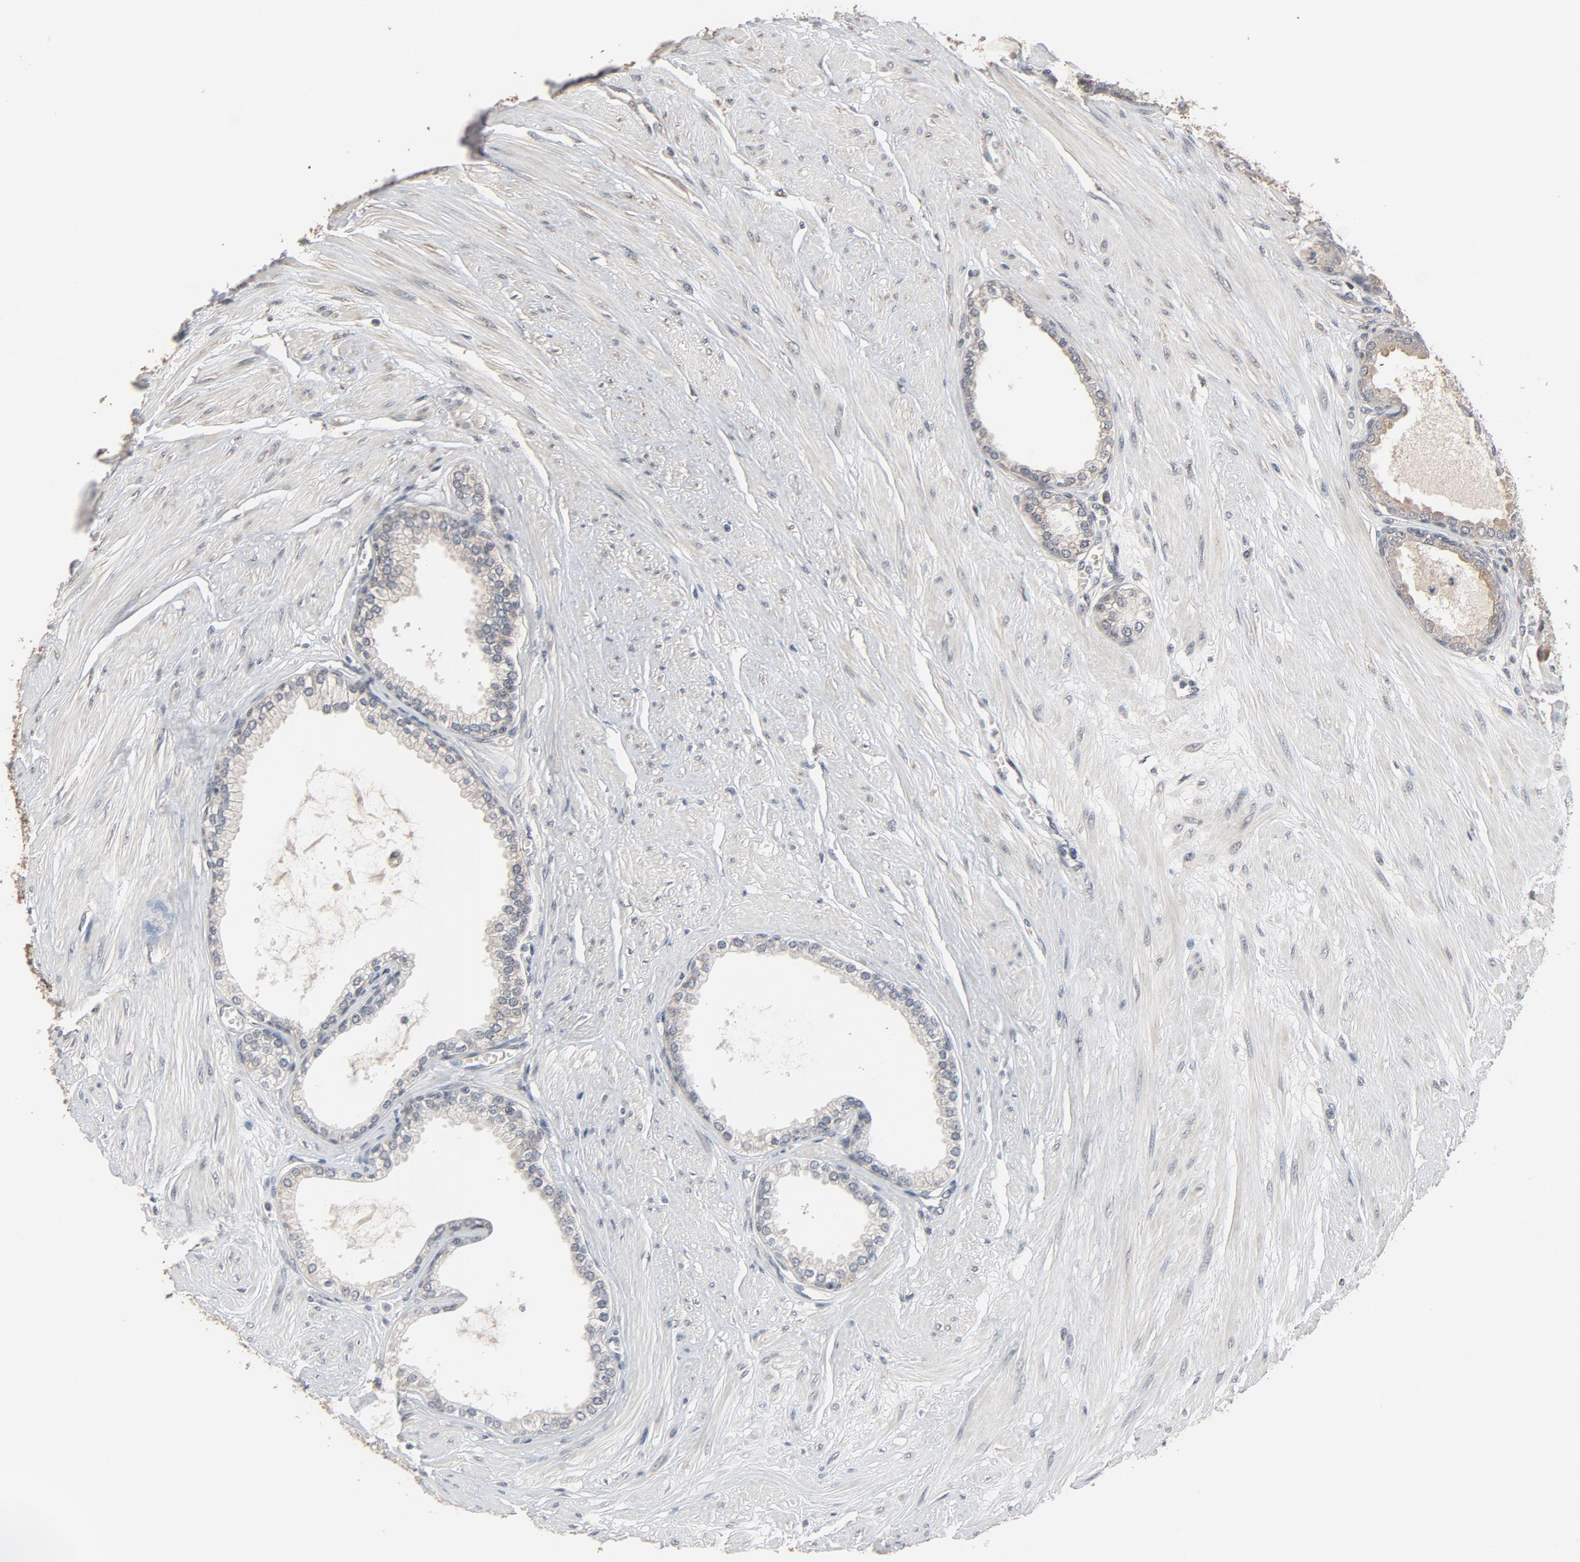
{"staining": {"intensity": "weak", "quantity": ">75%", "location": "cytoplasmic/membranous"}, "tissue": "prostate", "cell_type": "Glandular cells", "image_type": "normal", "snomed": [{"axis": "morphology", "description": "Normal tissue, NOS"}, {"axis": "topography", "description": "Prostate"}], "caption": "The immunohistochemical stain labels weak cytoplasmic/membranous staining in glandular cells of unremarkable prostate. The protein of interest is stained brown, and the nuclei are stained in blue (DAB IHC with brightfield microscopy, high magnification).", "gene": "MT3", "patient": {"sex": "male", "age": 64}}